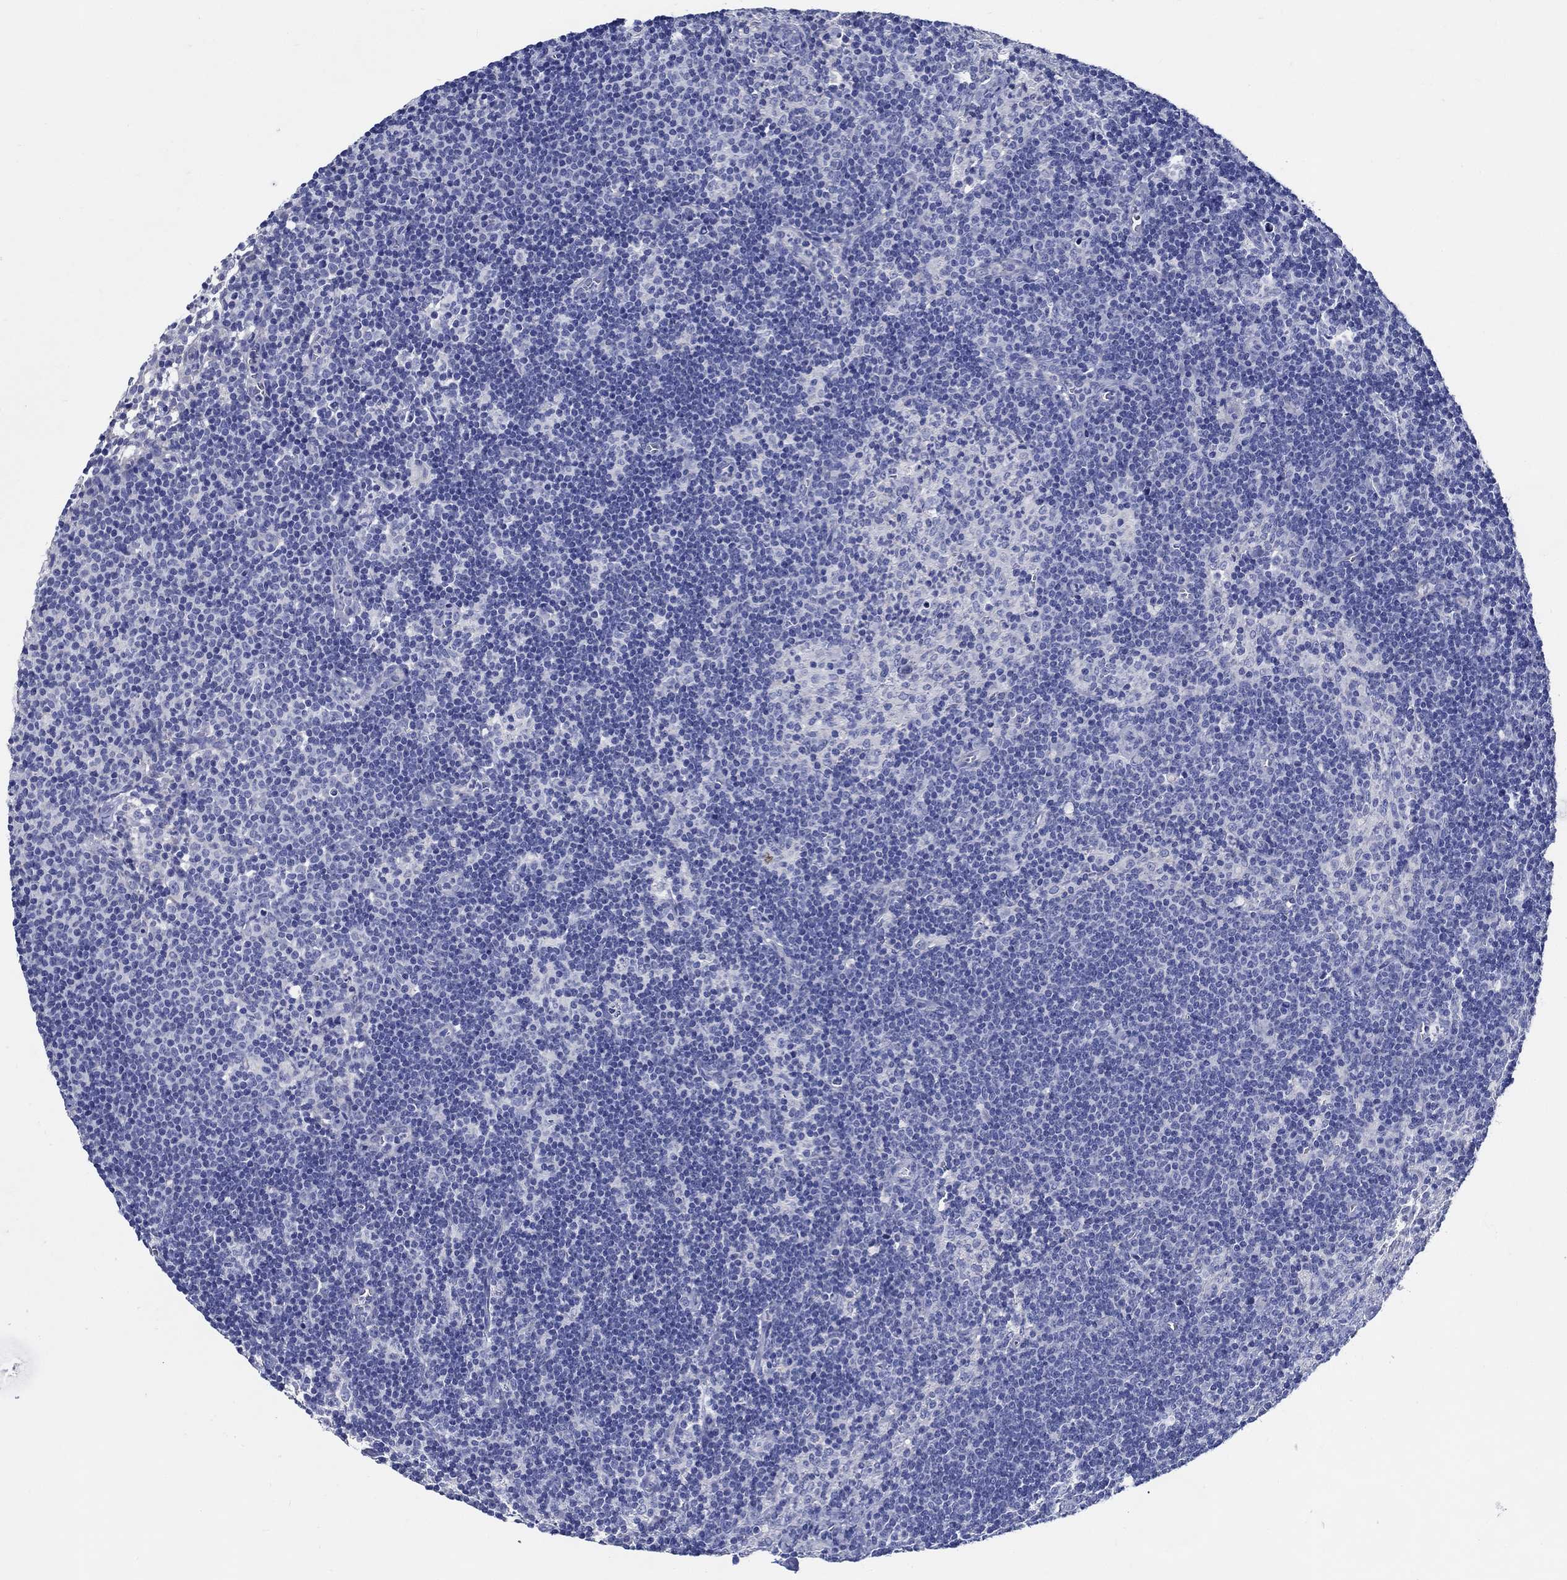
{"staining": {"intensity": "negative", "quantity": "none", "location": "none"}, "tissue": "lymph node", "cell_type": "Germinal center cells", "image_type": "normal", "snomed": [{"axis": "morphology", "description": "Normal tissue, NOS"}, {"axis": "topography", "description": "Lymph node"}], "caption": "This is a image of immunohistochemistry (IHC) staining of normal lymph node, which shows no expression in germinal center cells.", "gene": "SKOR1", "patient": {"sex": "female", "age": 34}}